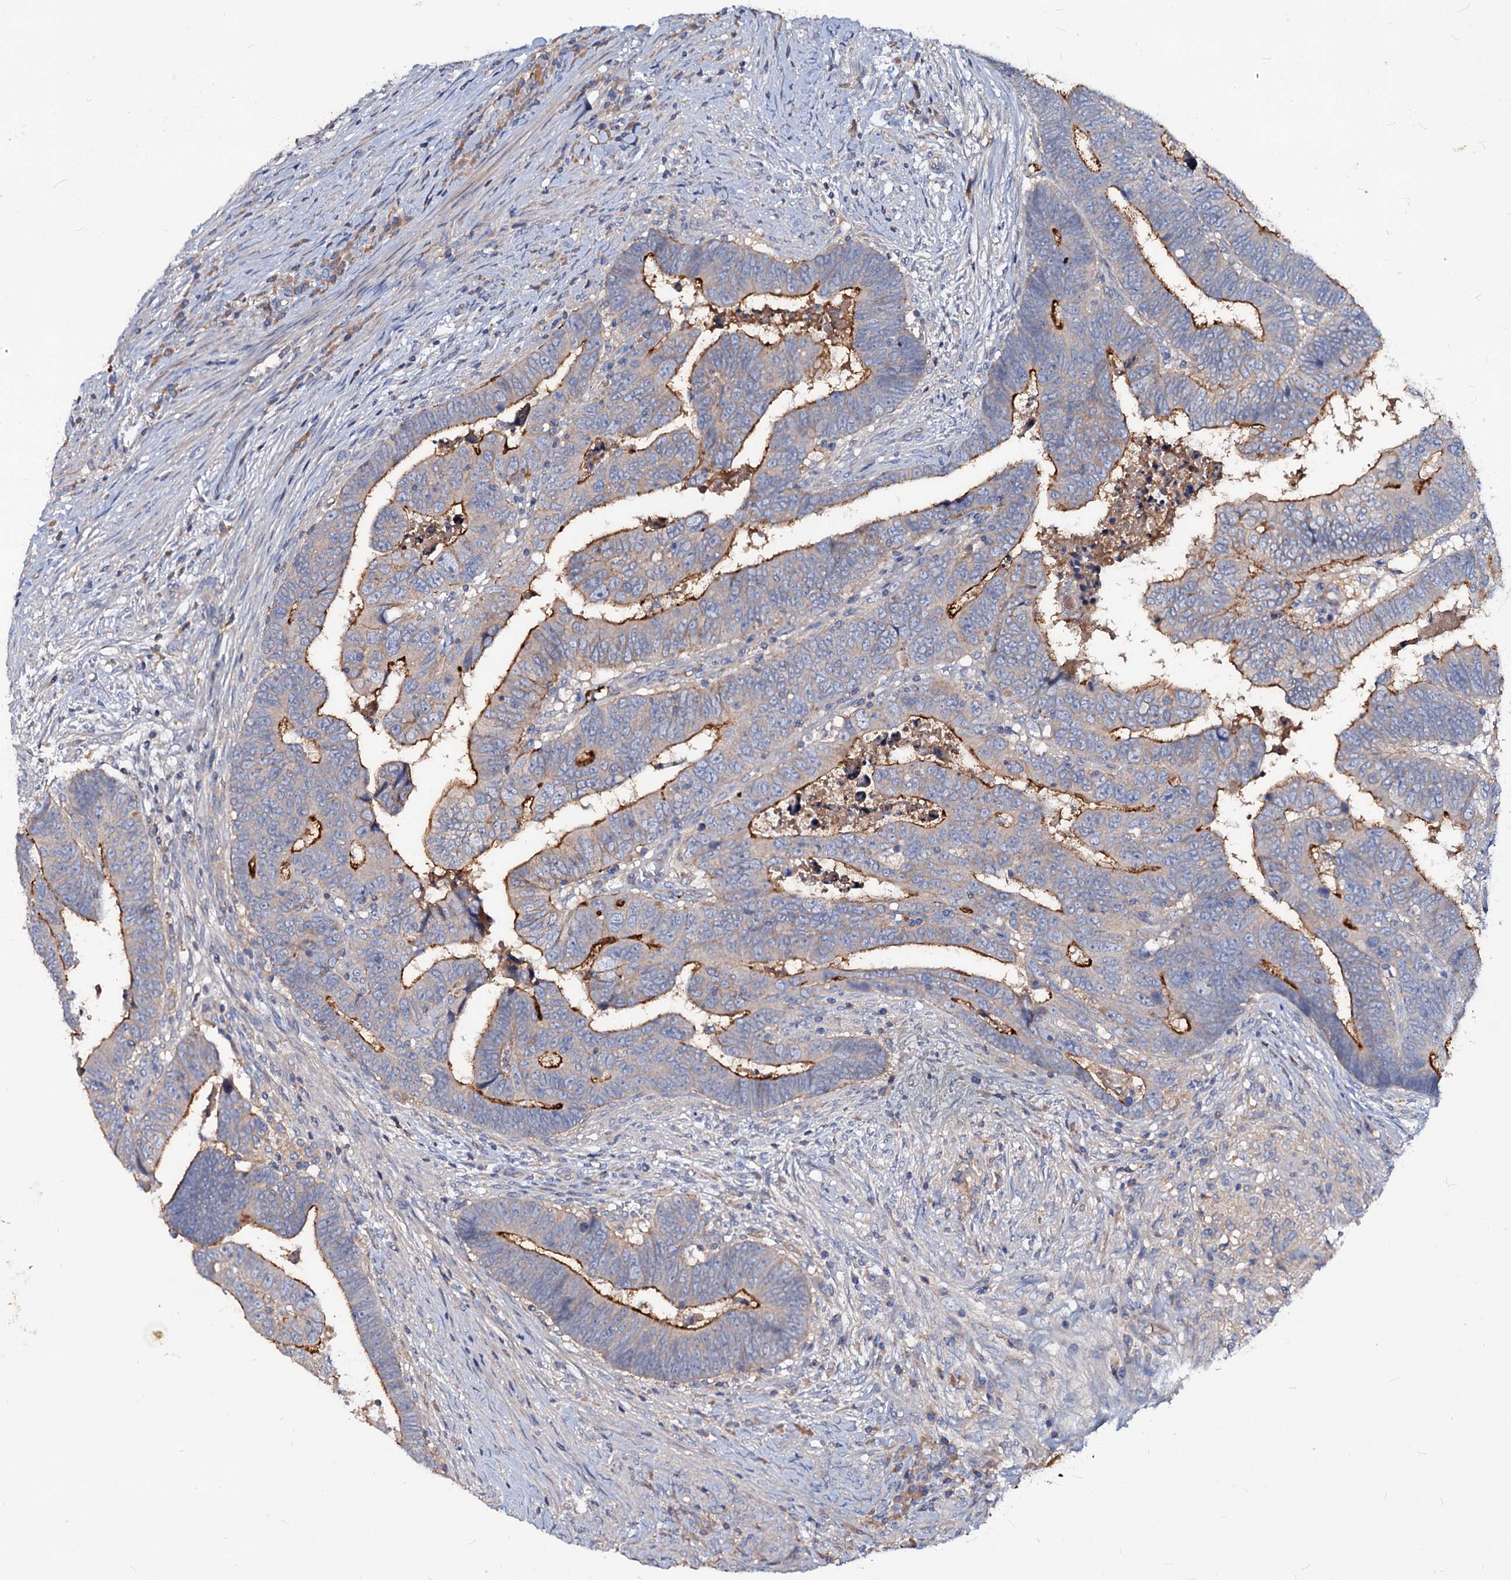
{"staining": {"intensity": "moderate", "quantity": "25%-75%", "location": "cytoplasmic/membranous"}, "tissue": "colorectal cancer", "cell_type": "Tumor cells", "image_type": "cancer", "snomed": [{"axis": "morphology", "description": "Normal tissue, NOS"}, {"axis": "morphology", "description": "Adenocarcinoma, NOS"}, {"axis": "topography", "description": "Rectum"}], "caption": "Protein staining of colorectal cancer (adenocarcinoma) tissue displays moderate cytoplasmic/membranous expression in about 25%-75% of tumor cells.", "gene": "ACY3", "patient": {"sex": "female", "age": 65}}